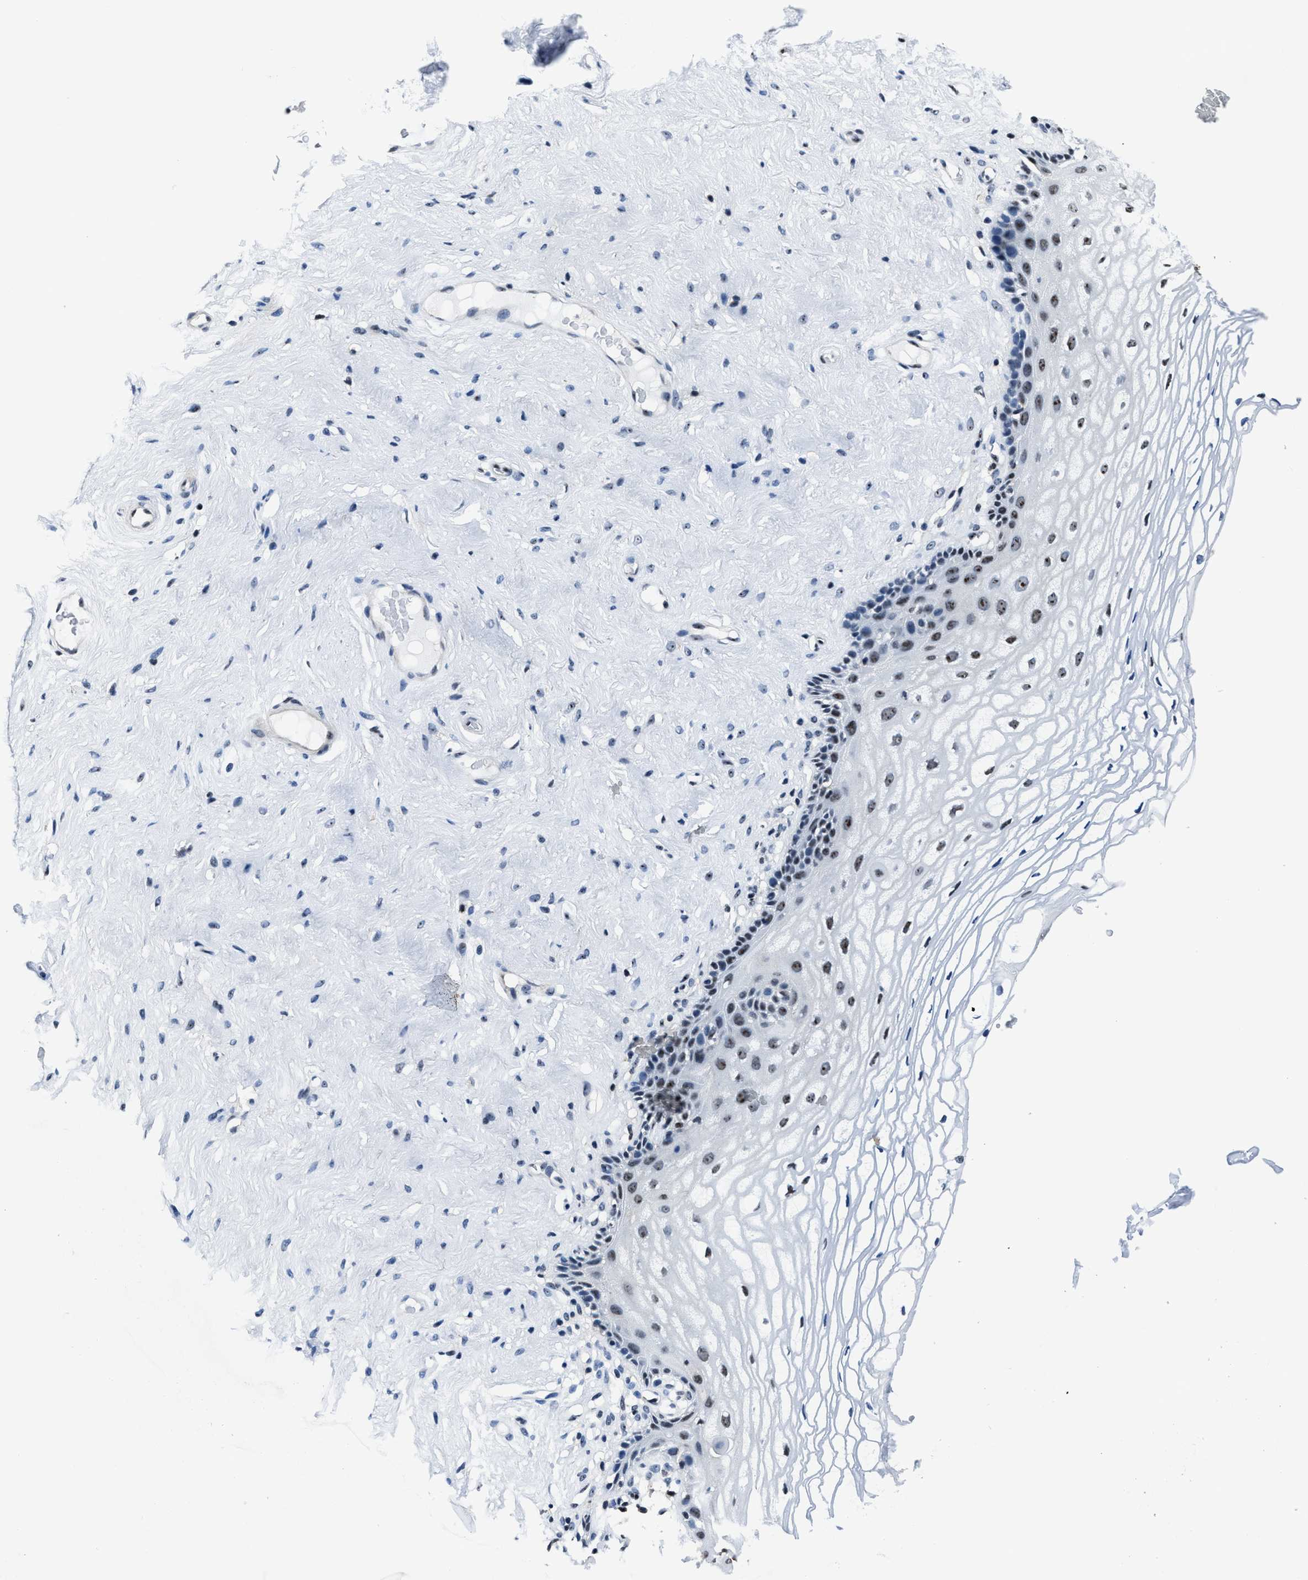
{"staining": {"intensity": "moderate", "quantity": "<25%", "location": "nuclear"}, "tissue": "vagina", "cell_type": "Squamous epithelial cells", "image_type": "normal", "snomed": [{"axis": "morphology", "description": "Normal tissue, NOS"}, {"axis": "morphology", "description": "Adenocarcinoma, NOS"}, {"axis": "topography", "description": "Rectum"}, {"axis": "topography", "description": "Vagina"}], "caption": "Squamous epithelial cells exhibit low levels of moderate nuclear staining in about <25% of cells in normal human vagina.", "gene": "PPIE", "patient": {"sex": "female", "age": 71}}